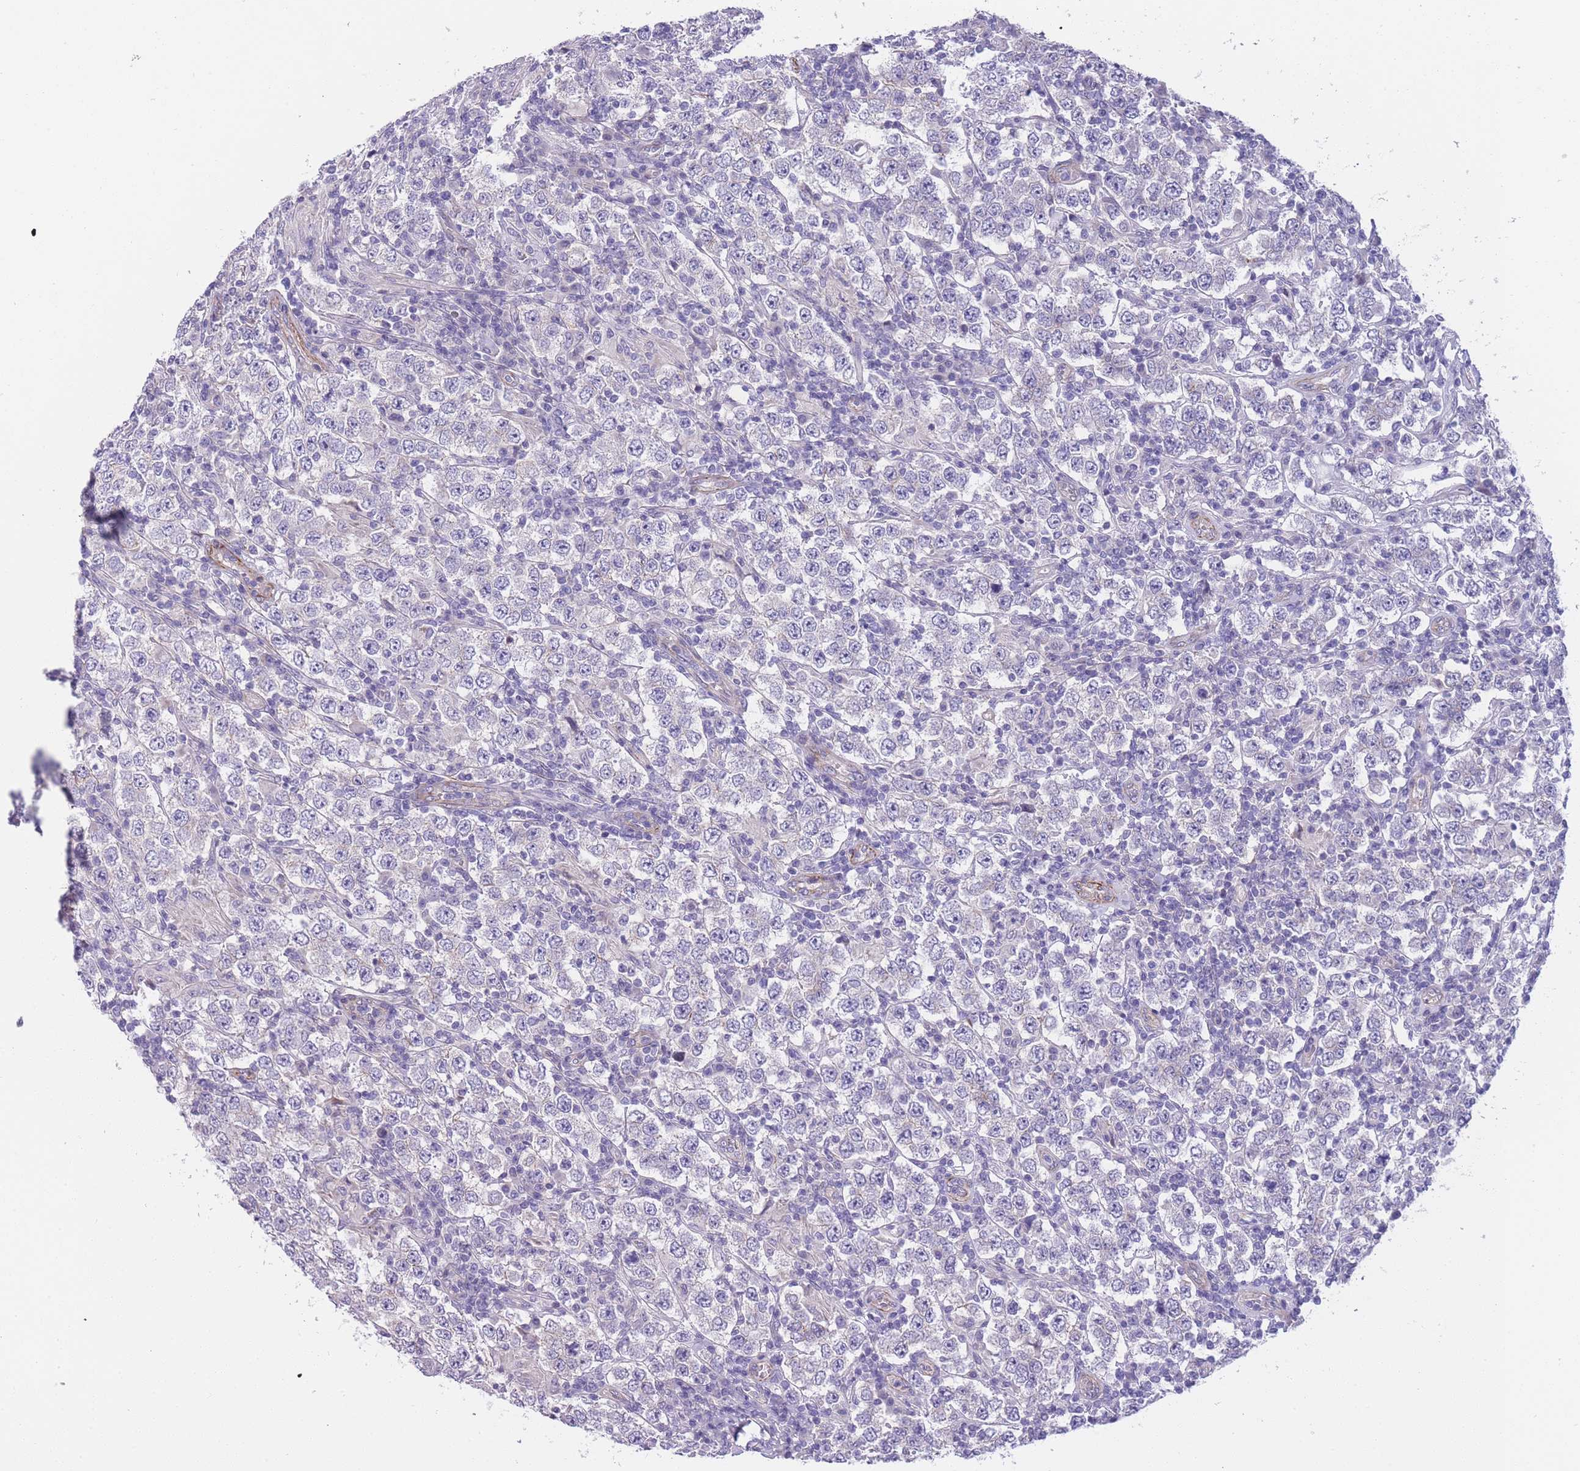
{"staining": {"intensity": "negative", "quantity": "none", "location": "none"}, "tissue": "testis cancer", "cell_type": "Tumor cells", "image_type": "cancer", "snomed": [{"axis": "morphology", "description": "Normal tissue, NOS"}, {"axis": "morphology", "description": "Urothelial carcinoma, High grade"}, {"axis": "morphology", "description": "Seminoma, NOS"}, {"axis": "morphology", "description": "Carcinoma, Embryonal, NOS"}, {"axis": "topography", "description": "Urinary bladder"}, {"axis": "topography", "description": "Testis"}], "caption": "An immunohistochemistry photomicrograph of testis cancer (urothelial carcinoma (high-grade)) is shown. There is no staining in tumor cells of testis cancer (urothelial carcinoma (high-grade)).", "gene": "FAM124A", "patient": {"sex": "male", "age": 41}}